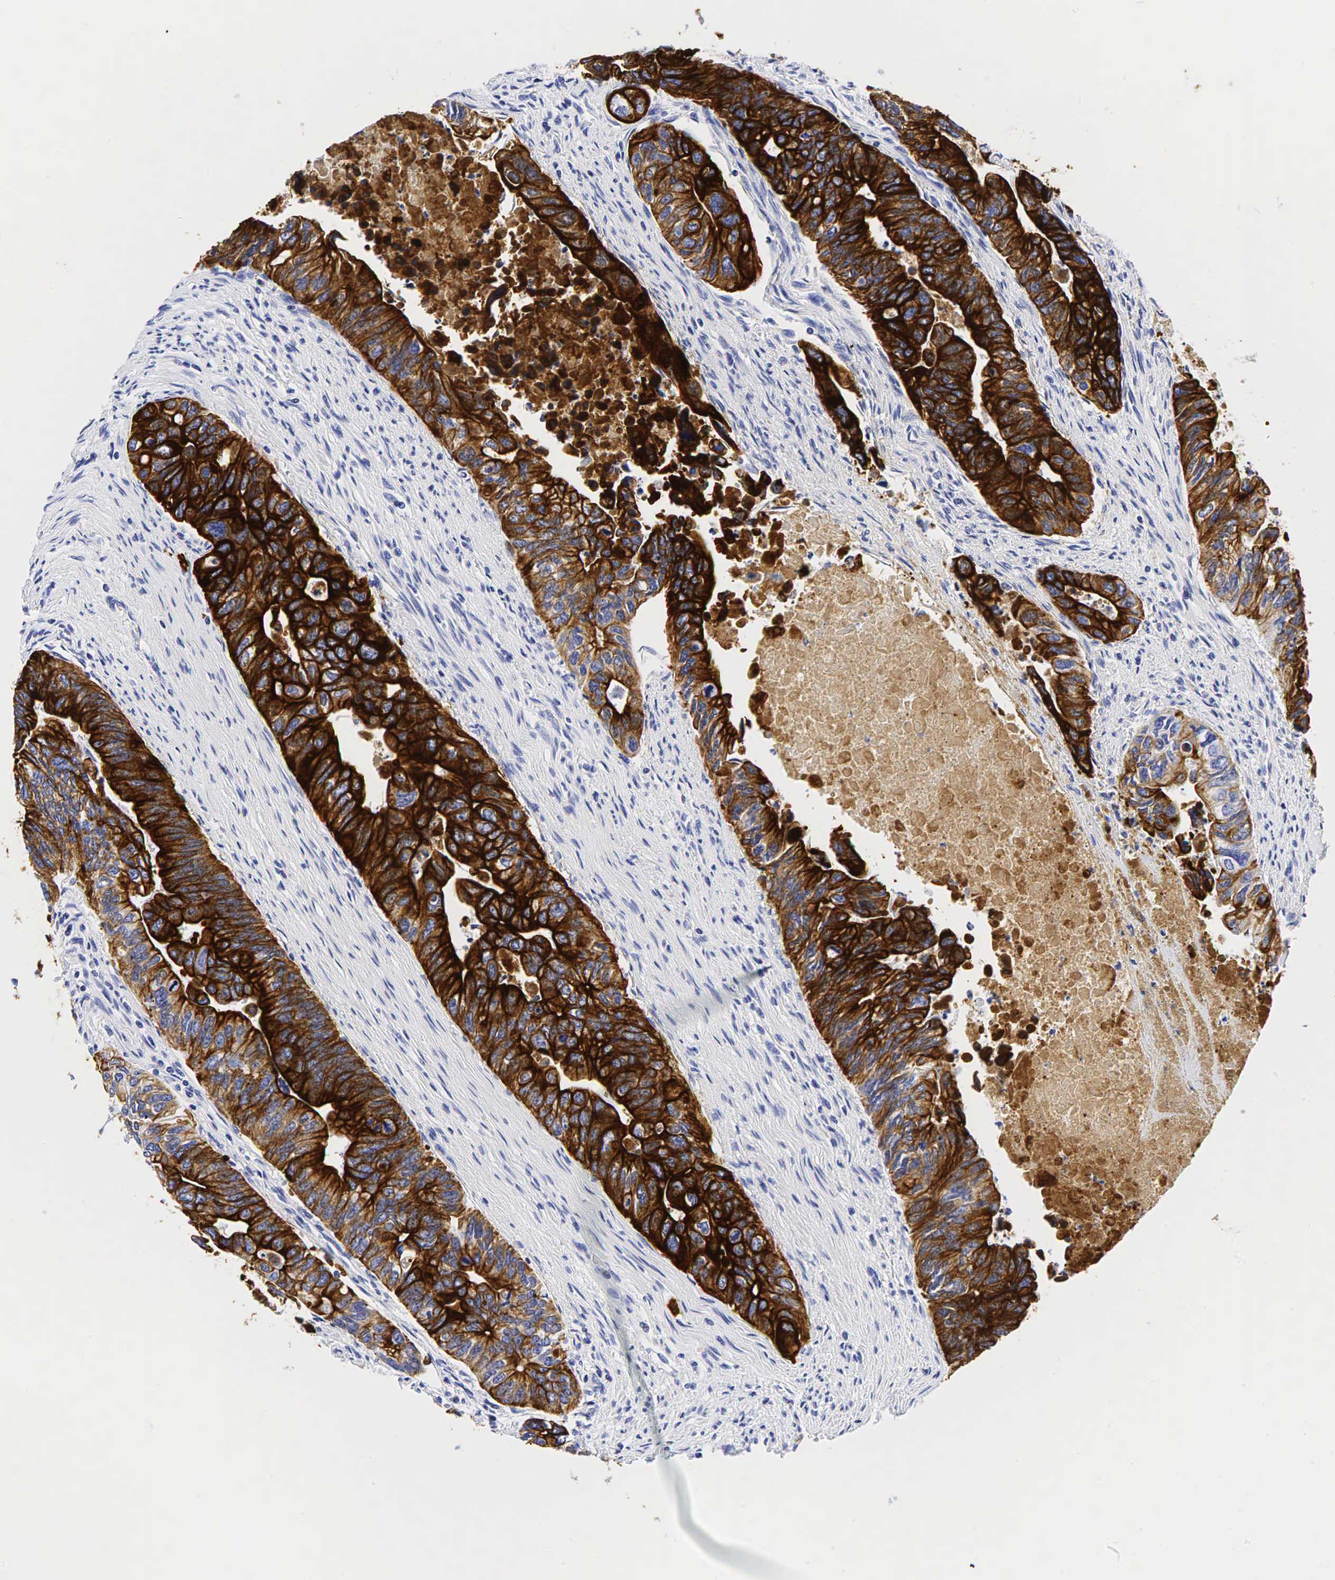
{"staining": {"intensity": "strong", "quantity": "25%-75%", "location": "cytoplasmic/membranous"}, "tissue": "colorectal cancer", "cell_type": "Tumor cells", "image_type": "cancer", "snomed": [{"axis": "morphology", "description": "Adenocarcinoma, NOS"}, {"axis": "topography", "description": "Colon"}], "caption": "IHC of colorectal adenocarcinoma shows high levels of strong cytoplasmic/membranous positivity in about 25%-75% of tumor cells. (DAB (3,3'-diaminobenzidine) = brown stain, brightfield microscopy at high magnification).", "gene": "KRT7", "patient": {"sex": "female", "age": 11}}